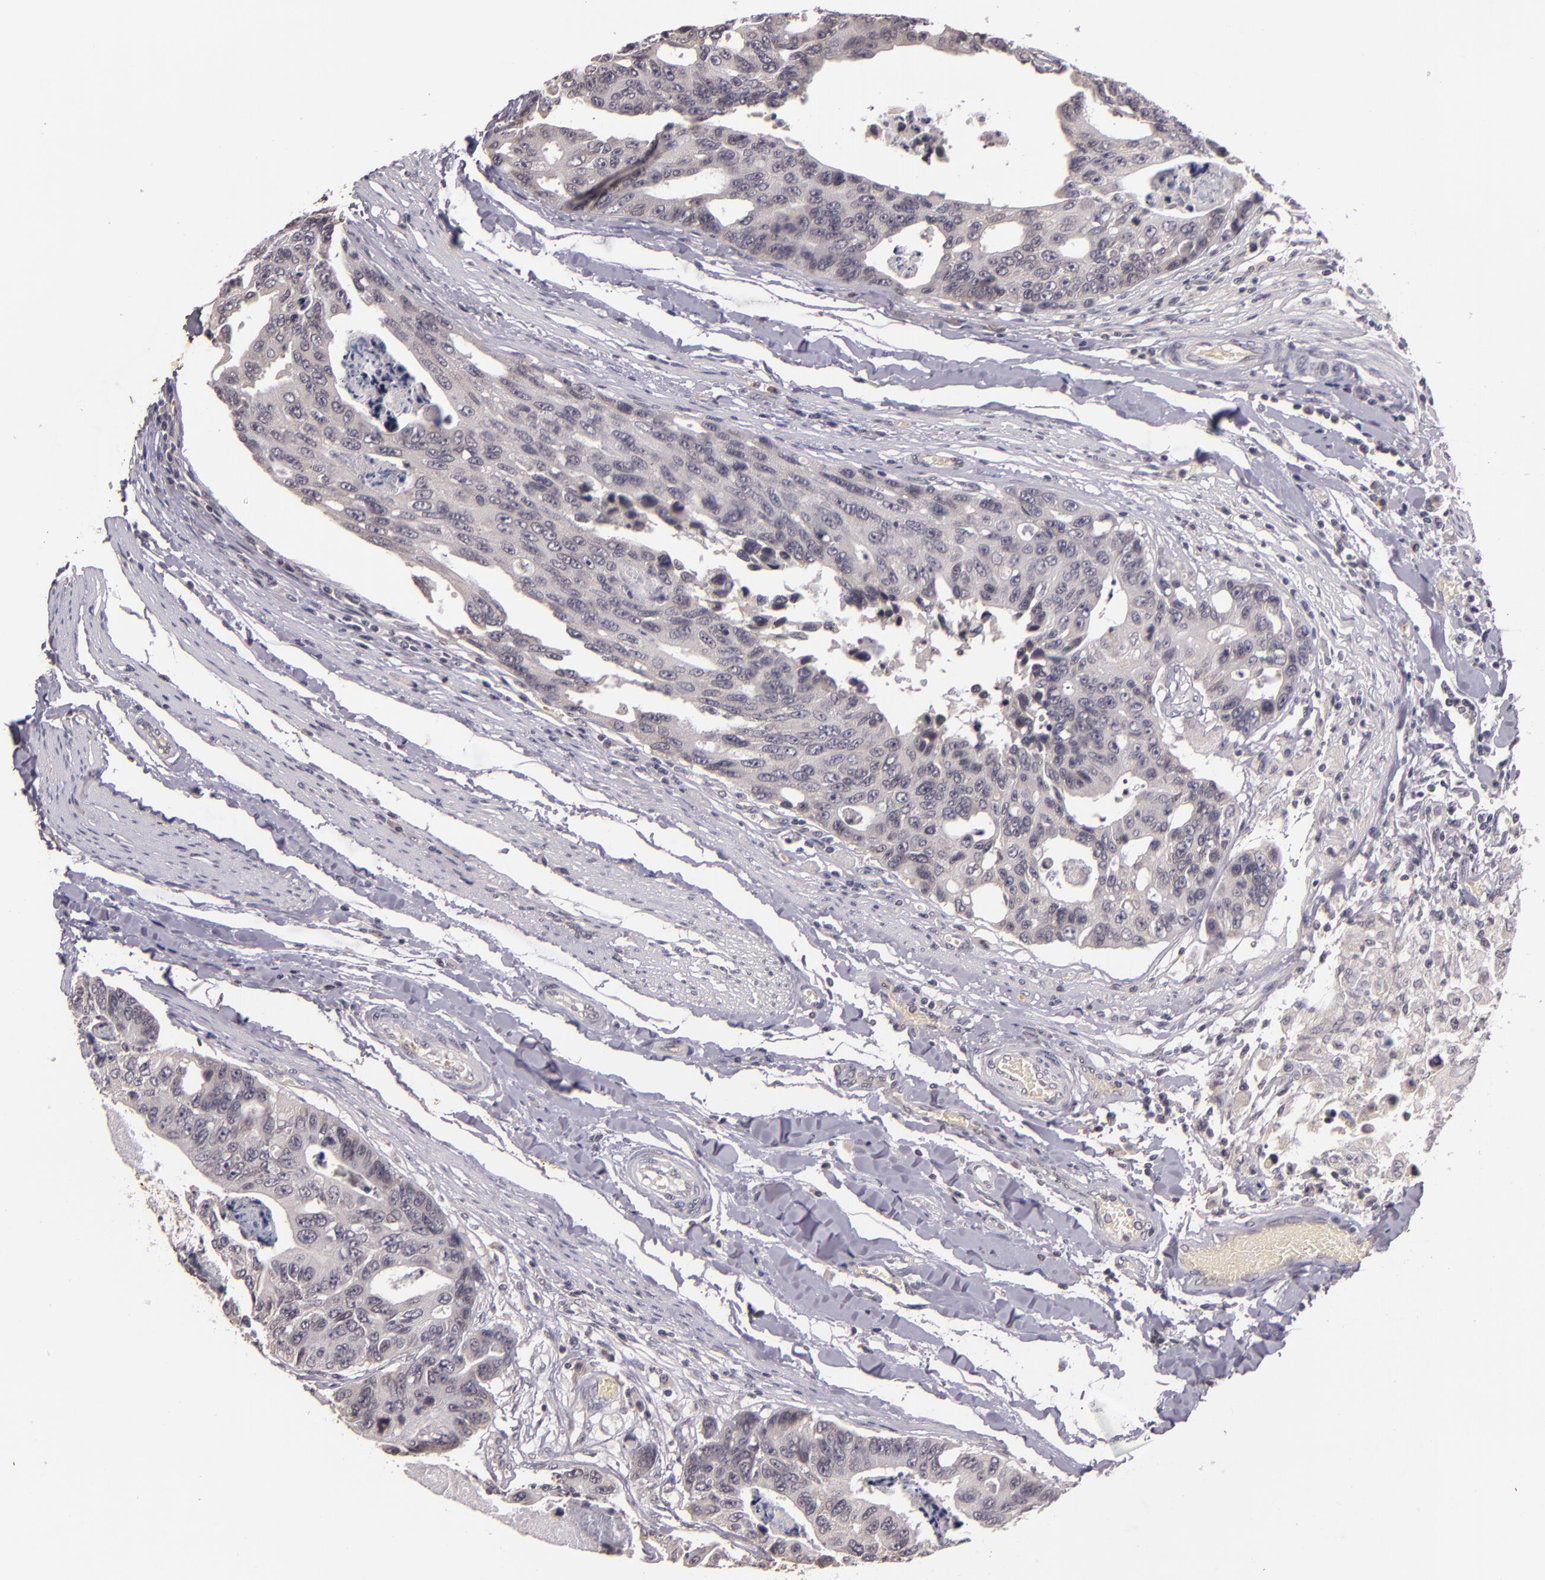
{"staining": {"intensity": "negative", "quantity": "none", "location": "none"}, "tissue": "colorectal cancer", "cell_type": "Tumor cells", "image_type": "cancer", "snomed": [{"axis": "morphology", "description": "Adenocarcinoma, NOS"}, {"axis": "topography", "description": "Colon"}], "caption": "DAB (3,3'-diaminobenzidine) immunohistochemical staining of colorectal adenocarcinoma shows no significant staining in tumor cells. (Stains: DAB IHC with hematoxylin counter stain, Microscopy: brightfield microscopy at high magnification).", "gene": "TFF1", "patient": {"sex": "female", "age": 86}}